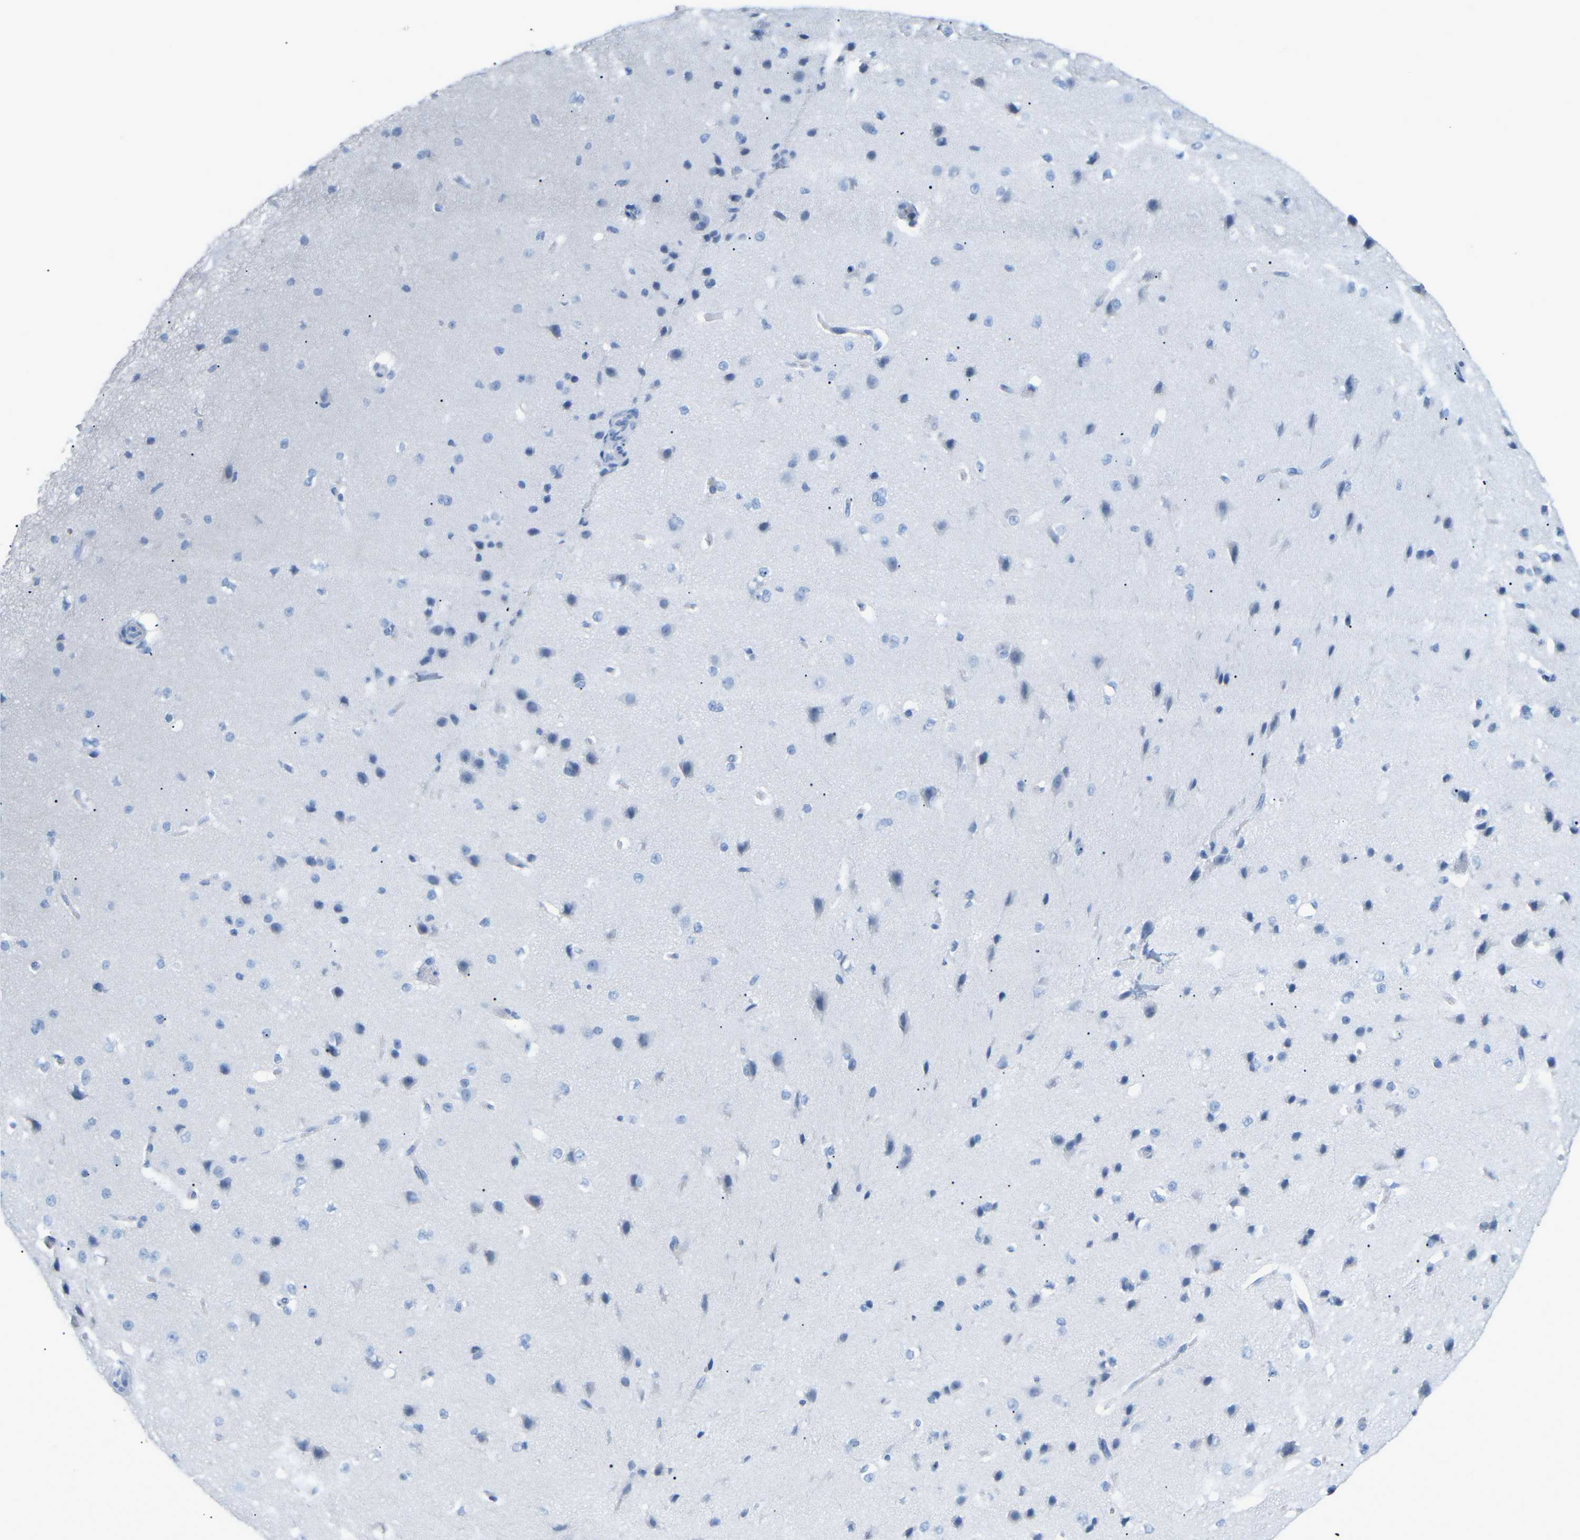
{"staining": {"intensity": "negative", "quantity": "none", "location": "none"}, "tissue": "cerebral cortex", "cell_type": "Endothelial cells", "image_type": "normal", "snomed": [{"axis": "morphology", "description": "Normal tissue, NOS"}, {"axis": "morphology", "description": "Developmental malformation"}, {"axis": "topography", "description": "Cerebral cortex"}], "caption": "Immunohistochemical staining of normal human cerebral cortex displays no significant expression in endothelial cells.", "gene": "HBG2", "patient": {"sex": "female", "age": 30}}